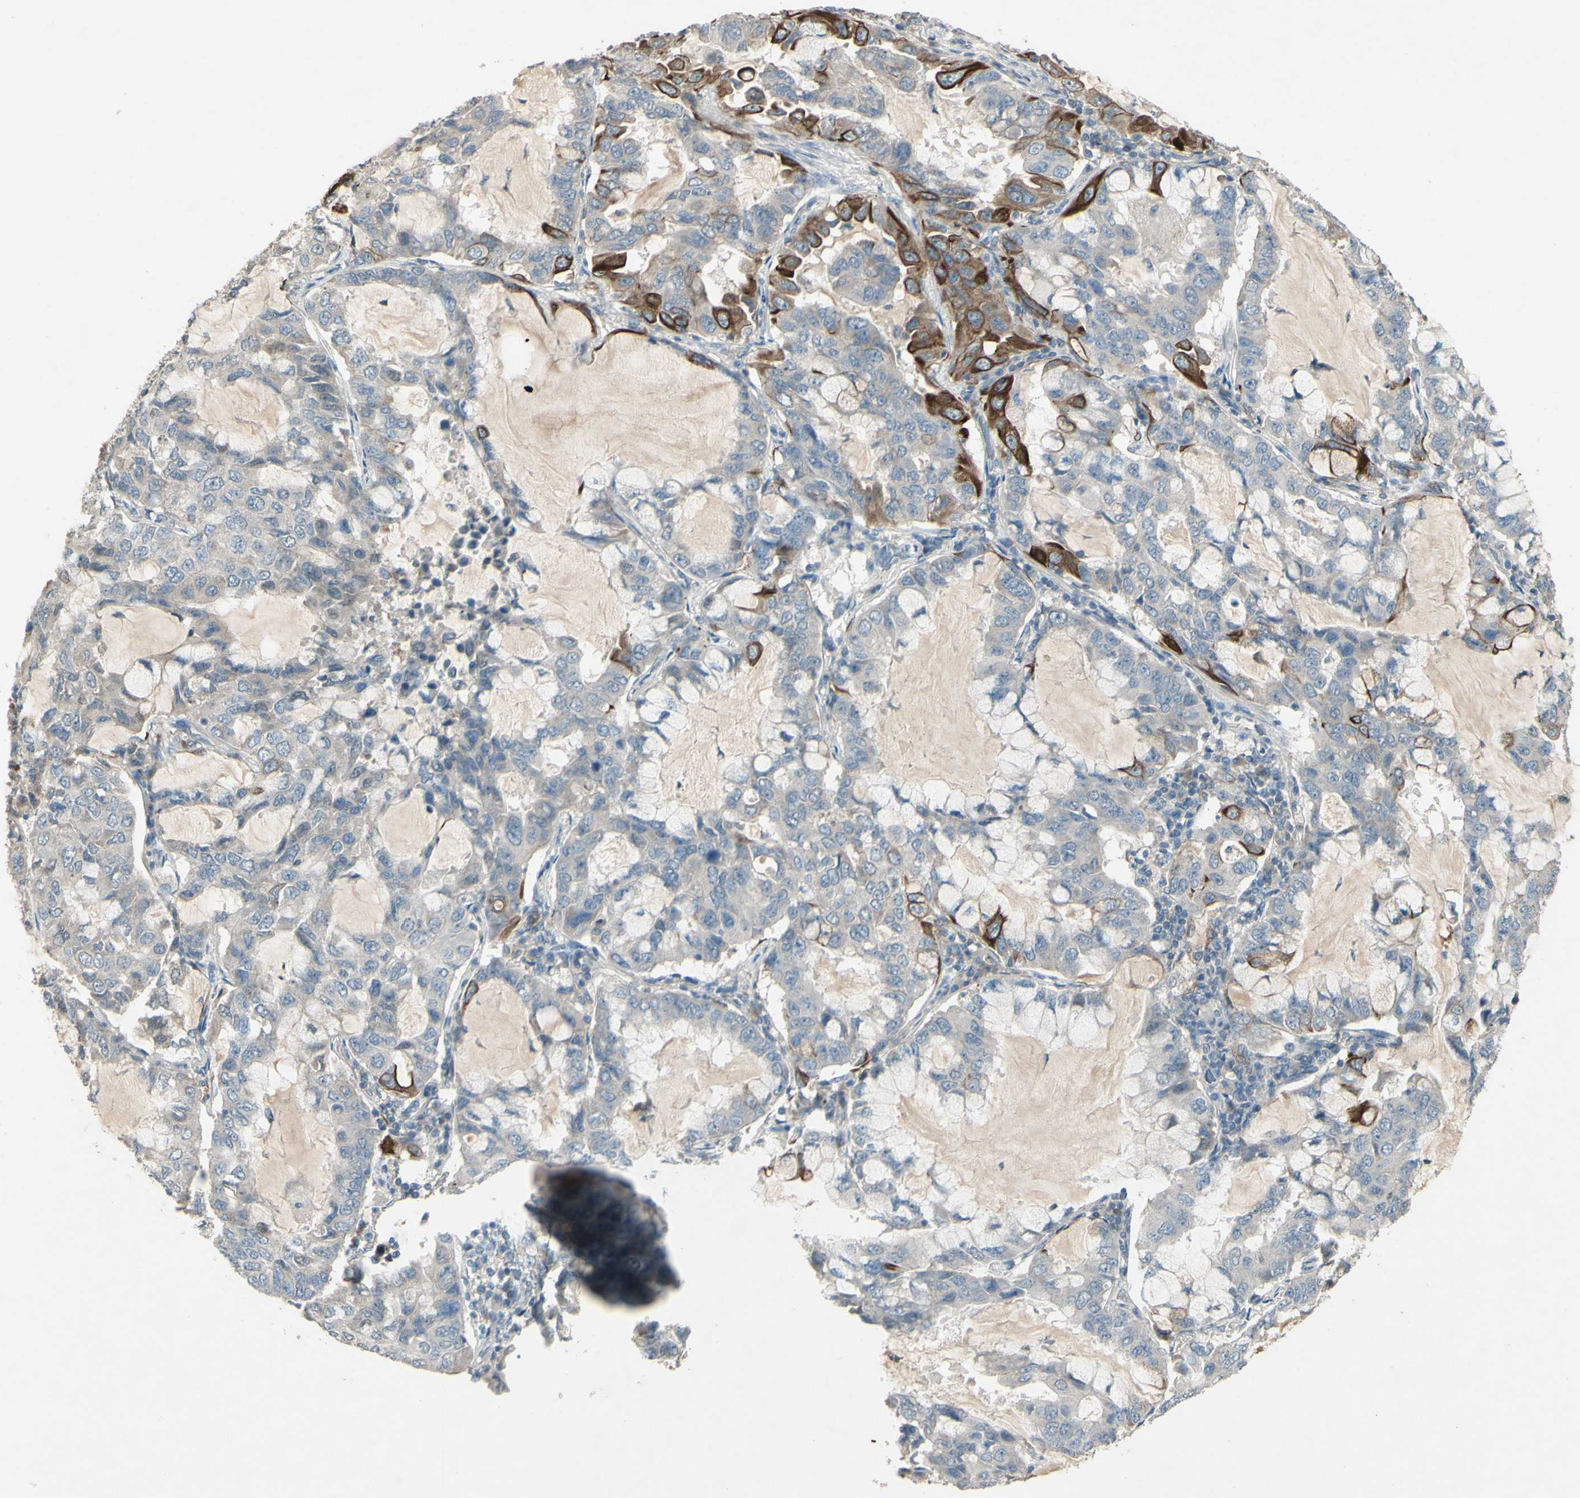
{"staining": {"intensity": "strong", "quantity": "<25%", "location": "cytoplasmic/membranous"}, "tissue": "lung cancer", "cell_type": "Tumor cells", "image_type": "cancer", "snomed": [{"axis": "morphology", "description": "Adenocarcinoma, NOS"}, {"axis": "topography", "description": "Lung"}], "caption": "The image displays staining of adenocarcinoma (lung), revealing strong cytoplasmic/membranous protein staining (brown color) within tumor cells.", "gene": "TIMM21", "patient": {"sex": "male", "age": 64}}